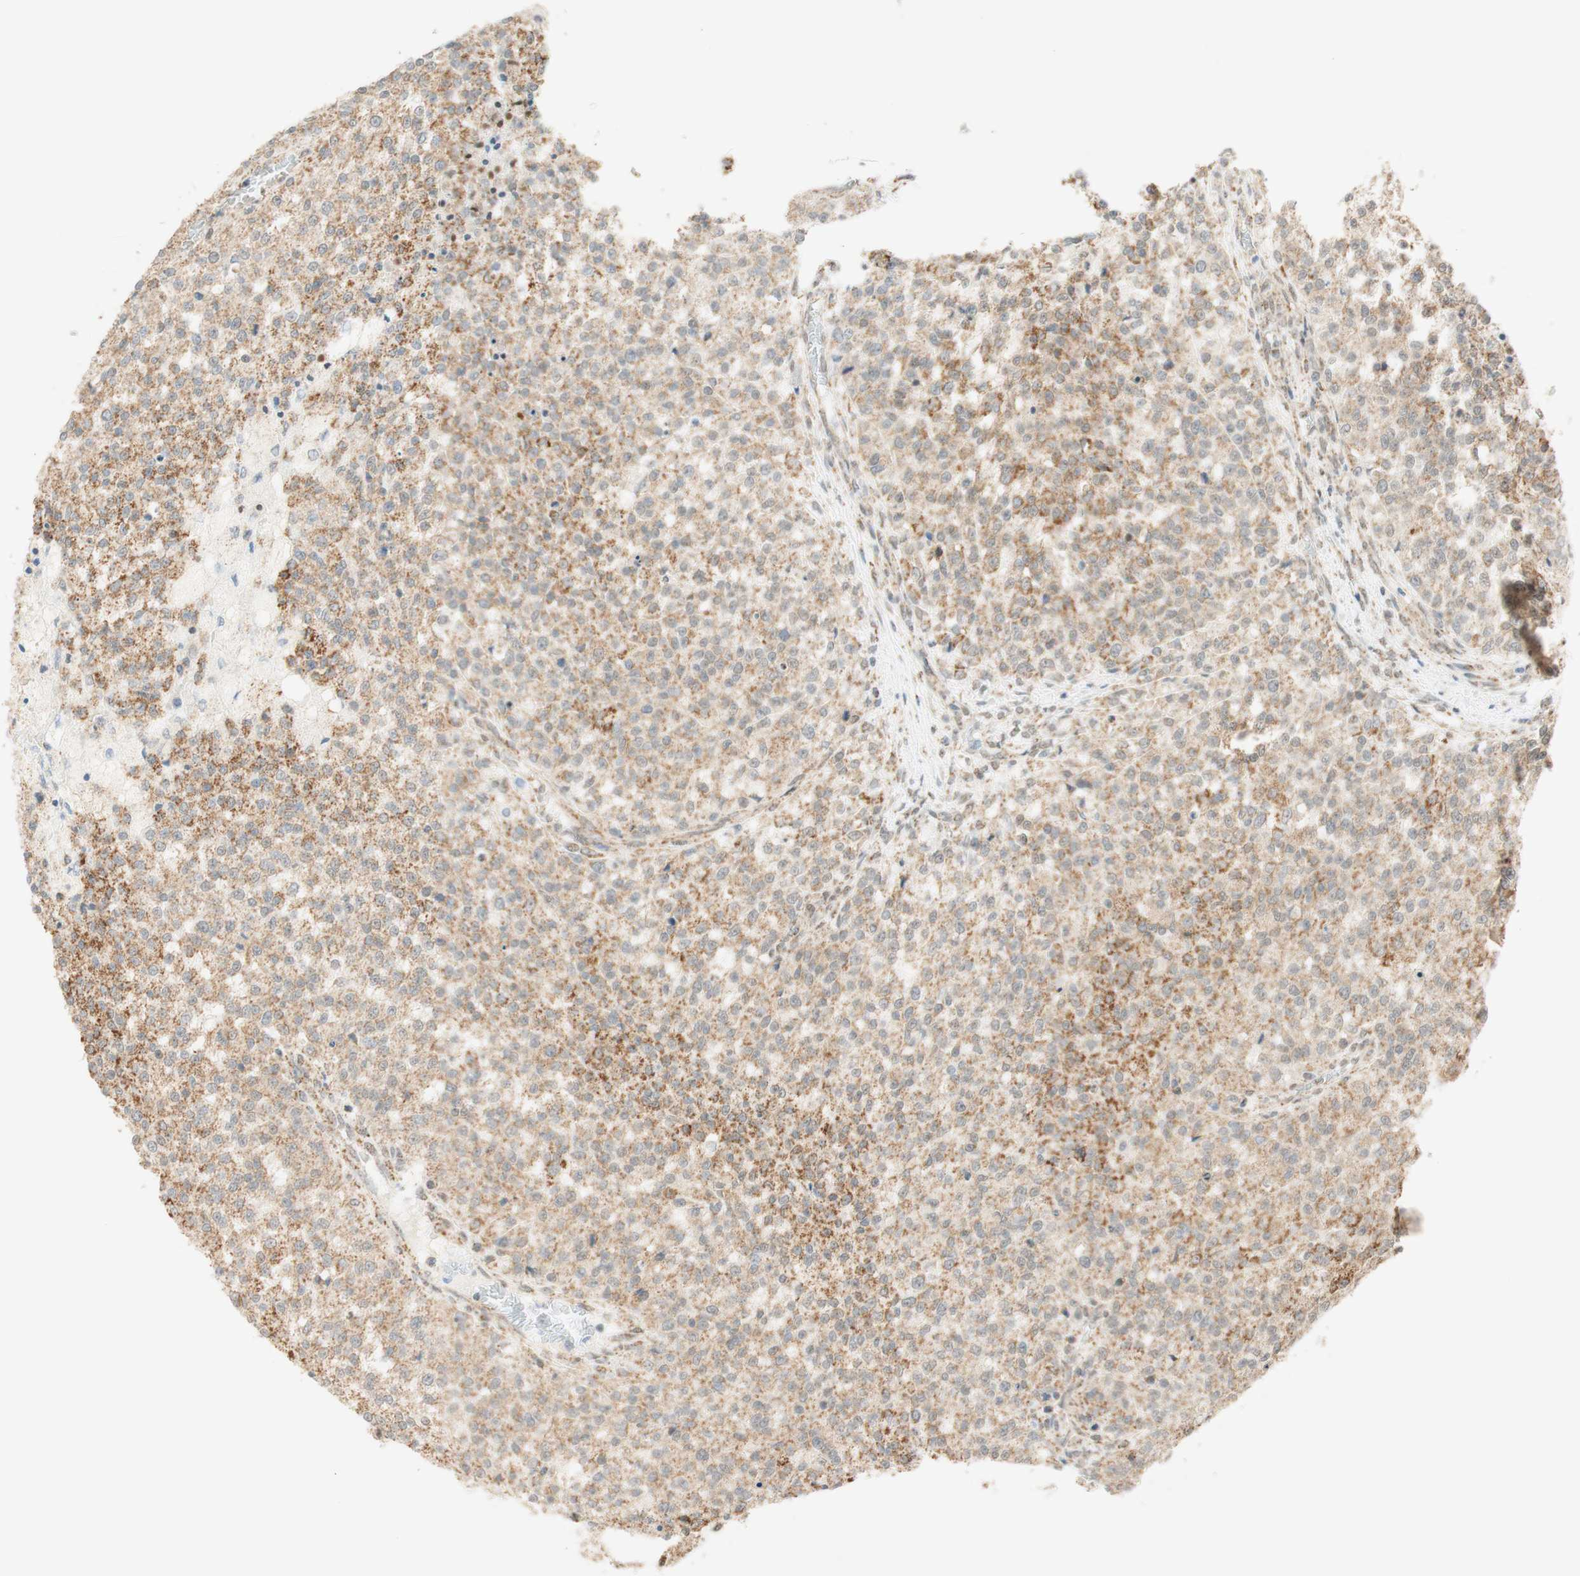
{"staining": {"intensity": "moderate", "quantity": ">75%", "location": "cytoplasmic/membranous"}, "tissue": "testis cancer", "cell_type": "Tumor cells", "image_type": "cancer", "snomed": [{"axis": "morphology", "description": "Seminoma, NOS"}, {"axis": "topography", "description": "Testis"}], "caption": "Testis cancer stained with a protein marker reveals moderate staining in tumor cells.", "gene": "ZNF782", "patient": {"sex": "male", "age": 59}}